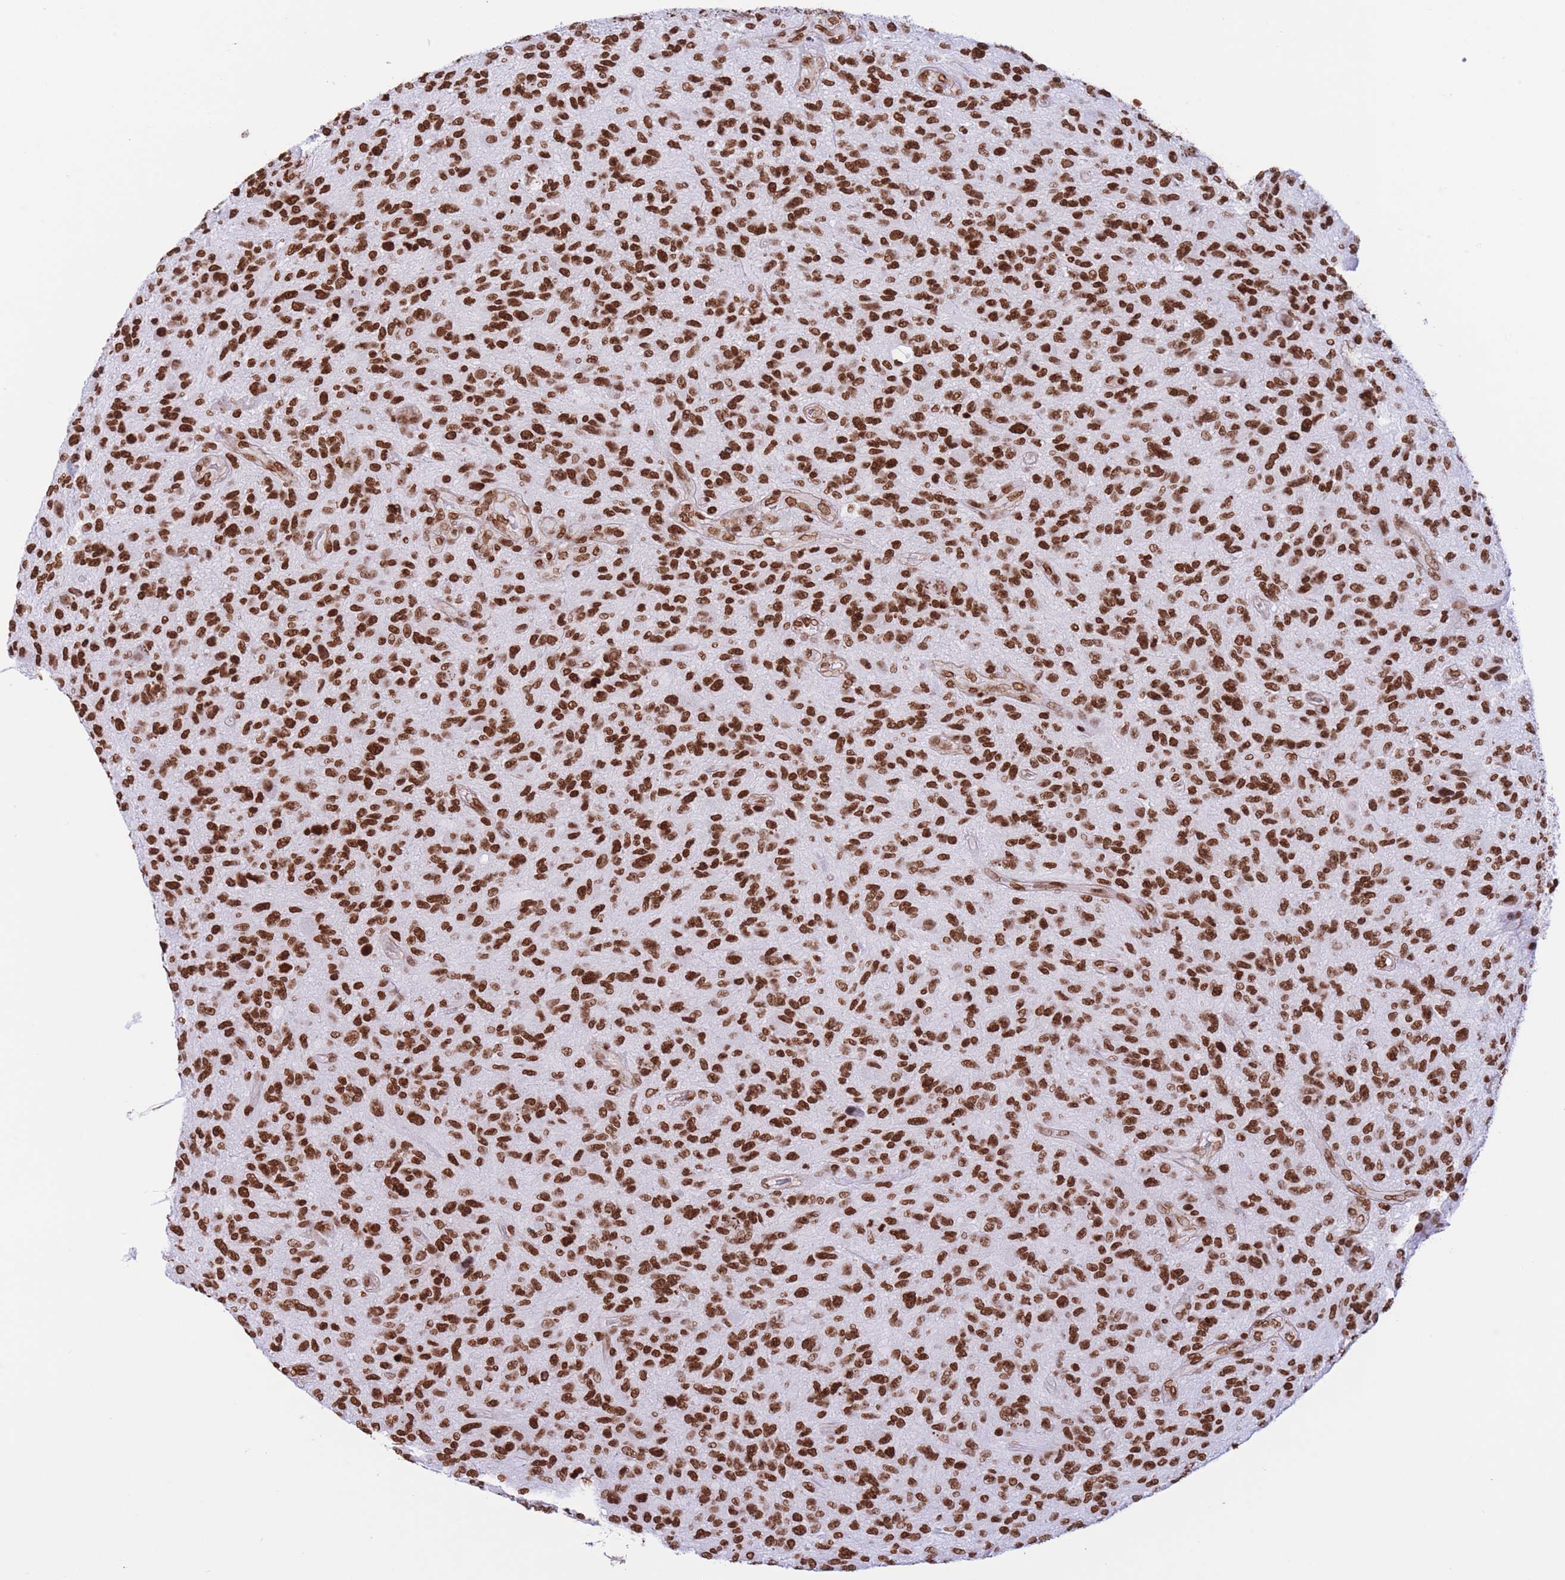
{"staining": {"intensity": "strong", "quantity": ">75%", "location": "nuclear"}, "tissue": "glioma", "cell_type": "Tumor cells", "image_type": "cancer", "snomed": [{"axis": "morphology", "description": "Glioma, malignant, High grade"}, {"axis": "topography", "description": "Brain"}], "caption": "Immunohistochemical staining of glioma exhibits strong nuclear protein staining in approximately >75% of tumor cells. Nuclei are stained in blue.", "gene": "H2BC11", "patient": {"sex": "male", "age": 47}}